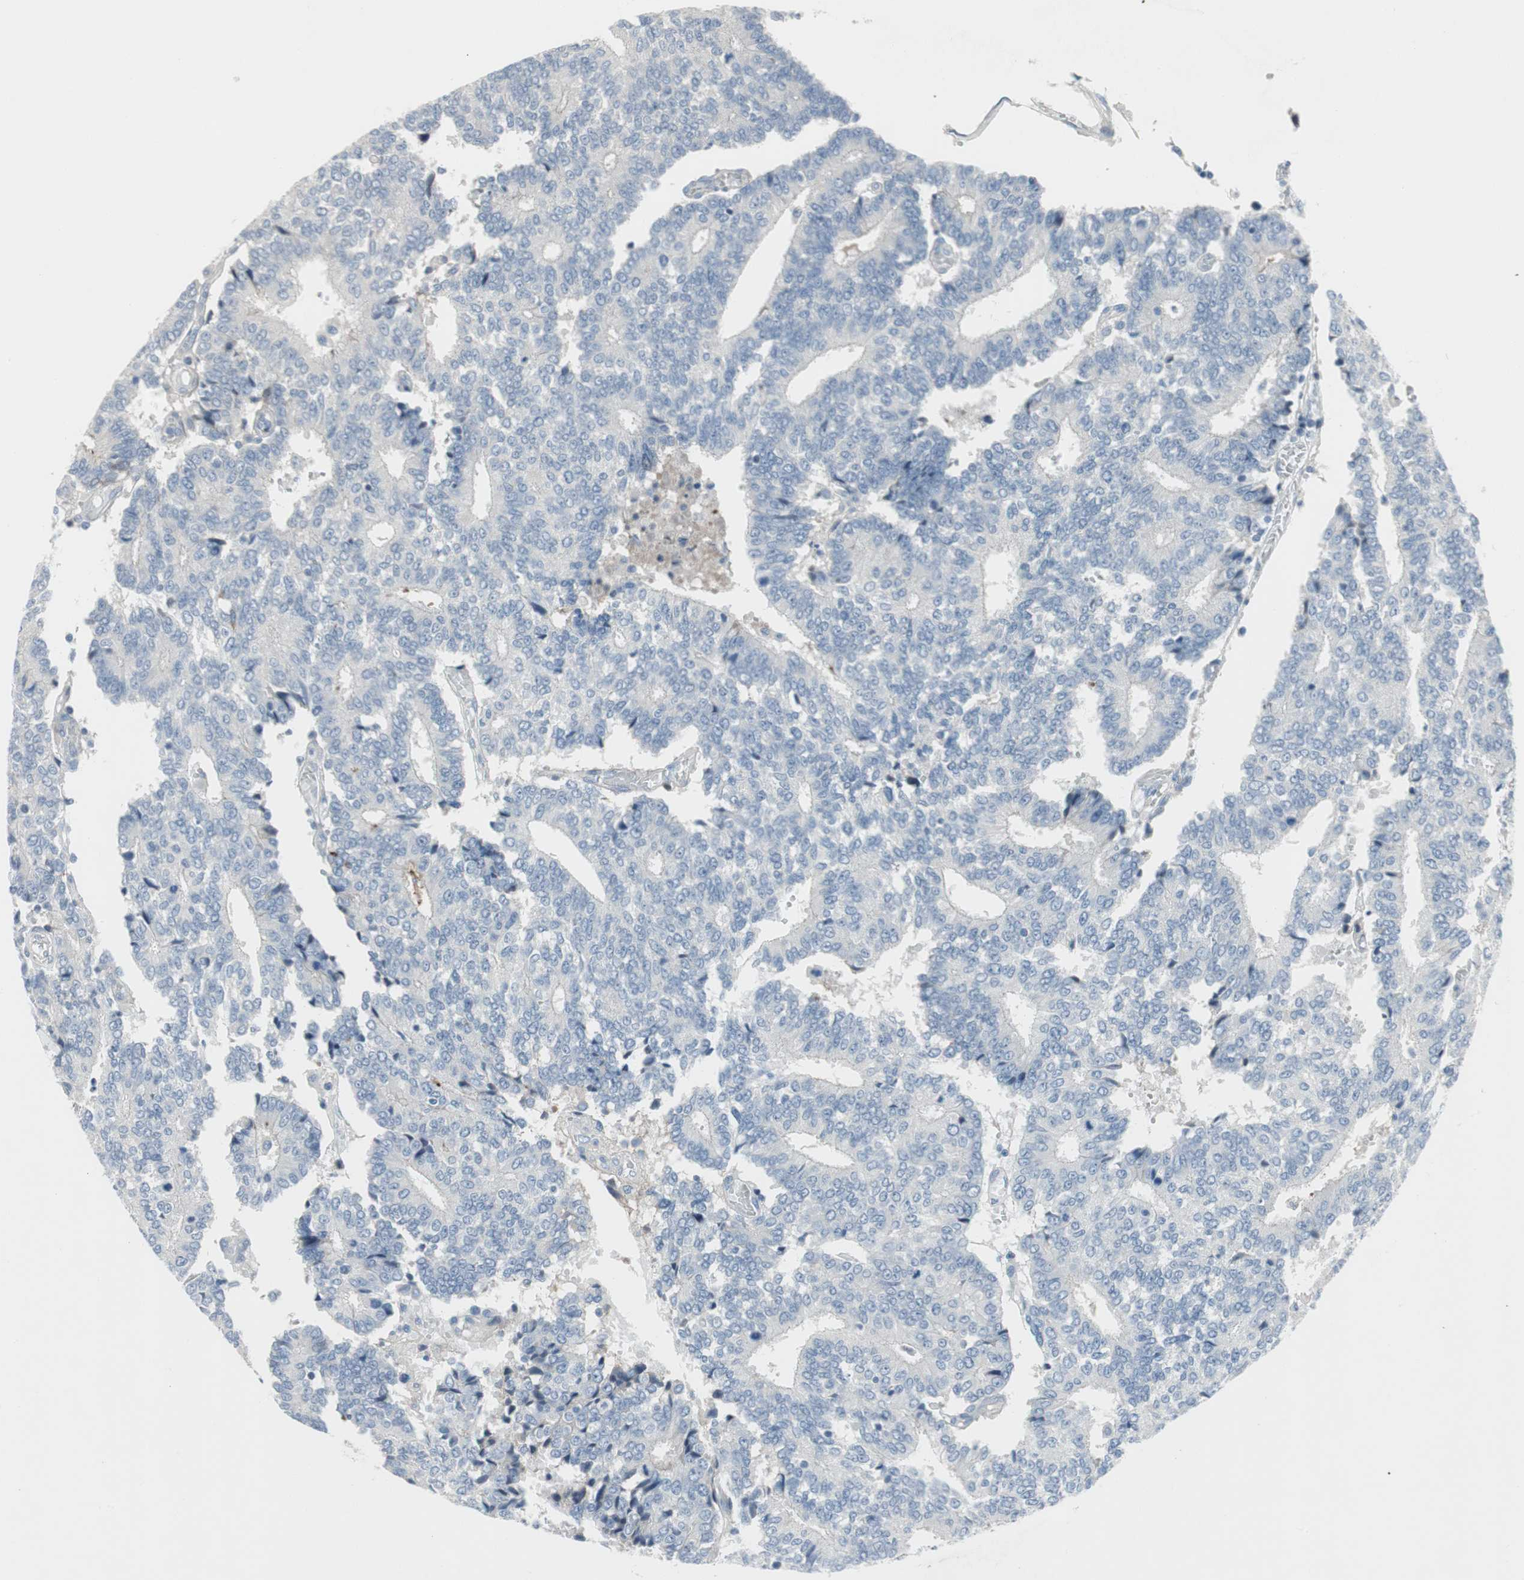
{"staining": {"intensity": "negative", "quantity": "none", "location": "none"}, "tissue": "prostate cancer", "cell_type": "Tumor cells", "image_type": "cancer", "snomed": [{"axis": "morphology", "description": "Adenocarcinoma, High grade"}, {"axis": "topography", "description": "Prostate"}], "caption": "Immunohistochemistry image of human high-grade adenocarcinoma (prostate) stained for a protein (brown), which reveals no positivity in tumor cells. The staining is performed using DAB (3,3'-diaminobenzidine) brown chromogen with nuclei counter-stained in using hematoxylin.", "gene": "PIGR", "patient": {"sex": "male", "age": 55}}